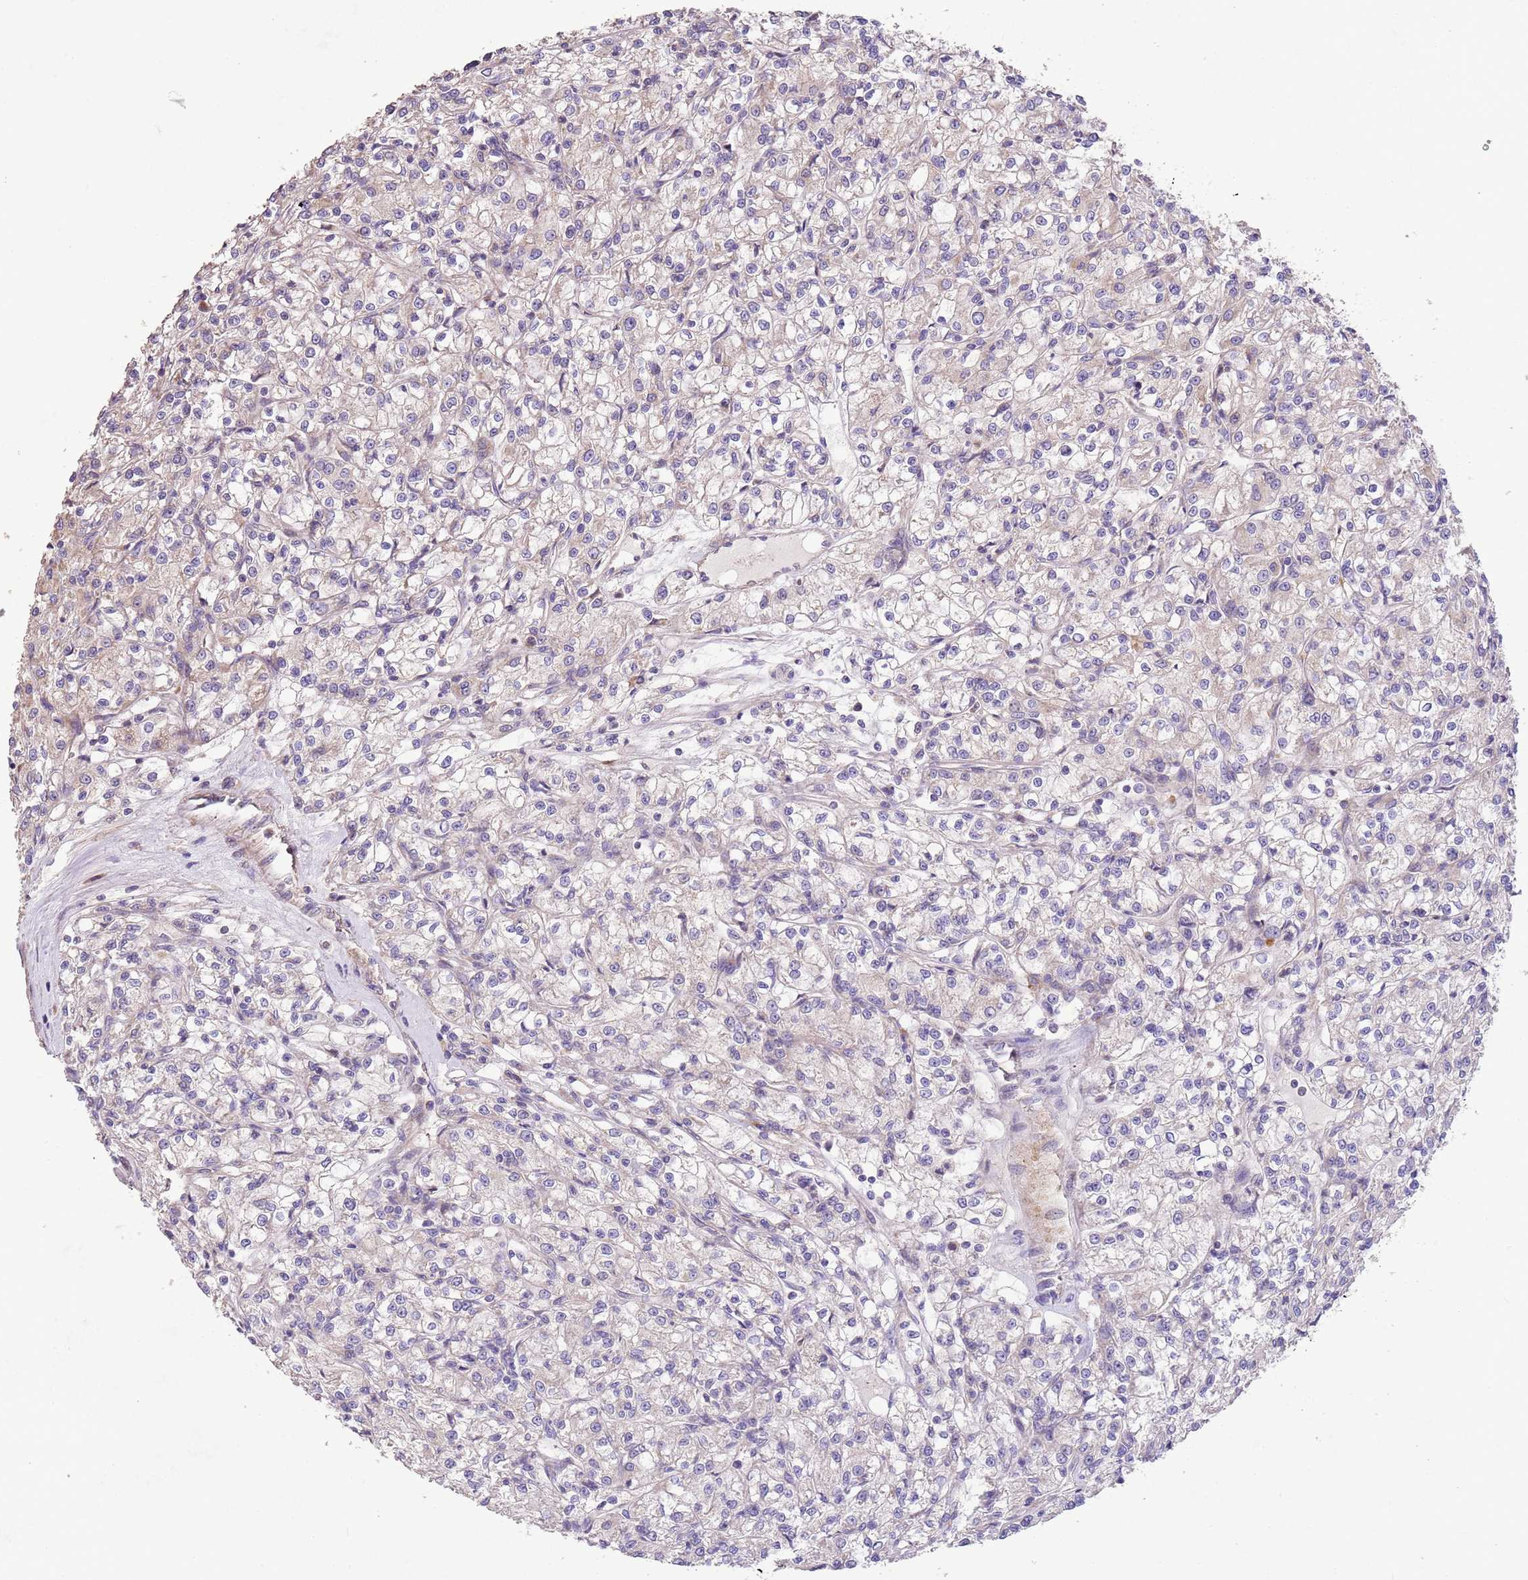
{"staining": {"intensity": "negative", "quantity": "none", "location": "none"}, "tissue": "renal cancer", "cell_type": "Tumor cells", "image_type": "cancer", "snomed": [{"axis": "morphology", "description": "Adenocarcinoma, NOS"}, {"axis": "topography", "description": "Kidney"}], "caption": "Tumor cells show no significant protein positivity in adenocarcinoma (renal).", "gene": "PIGA", "patient": {"sex": "female", "age": 59}}